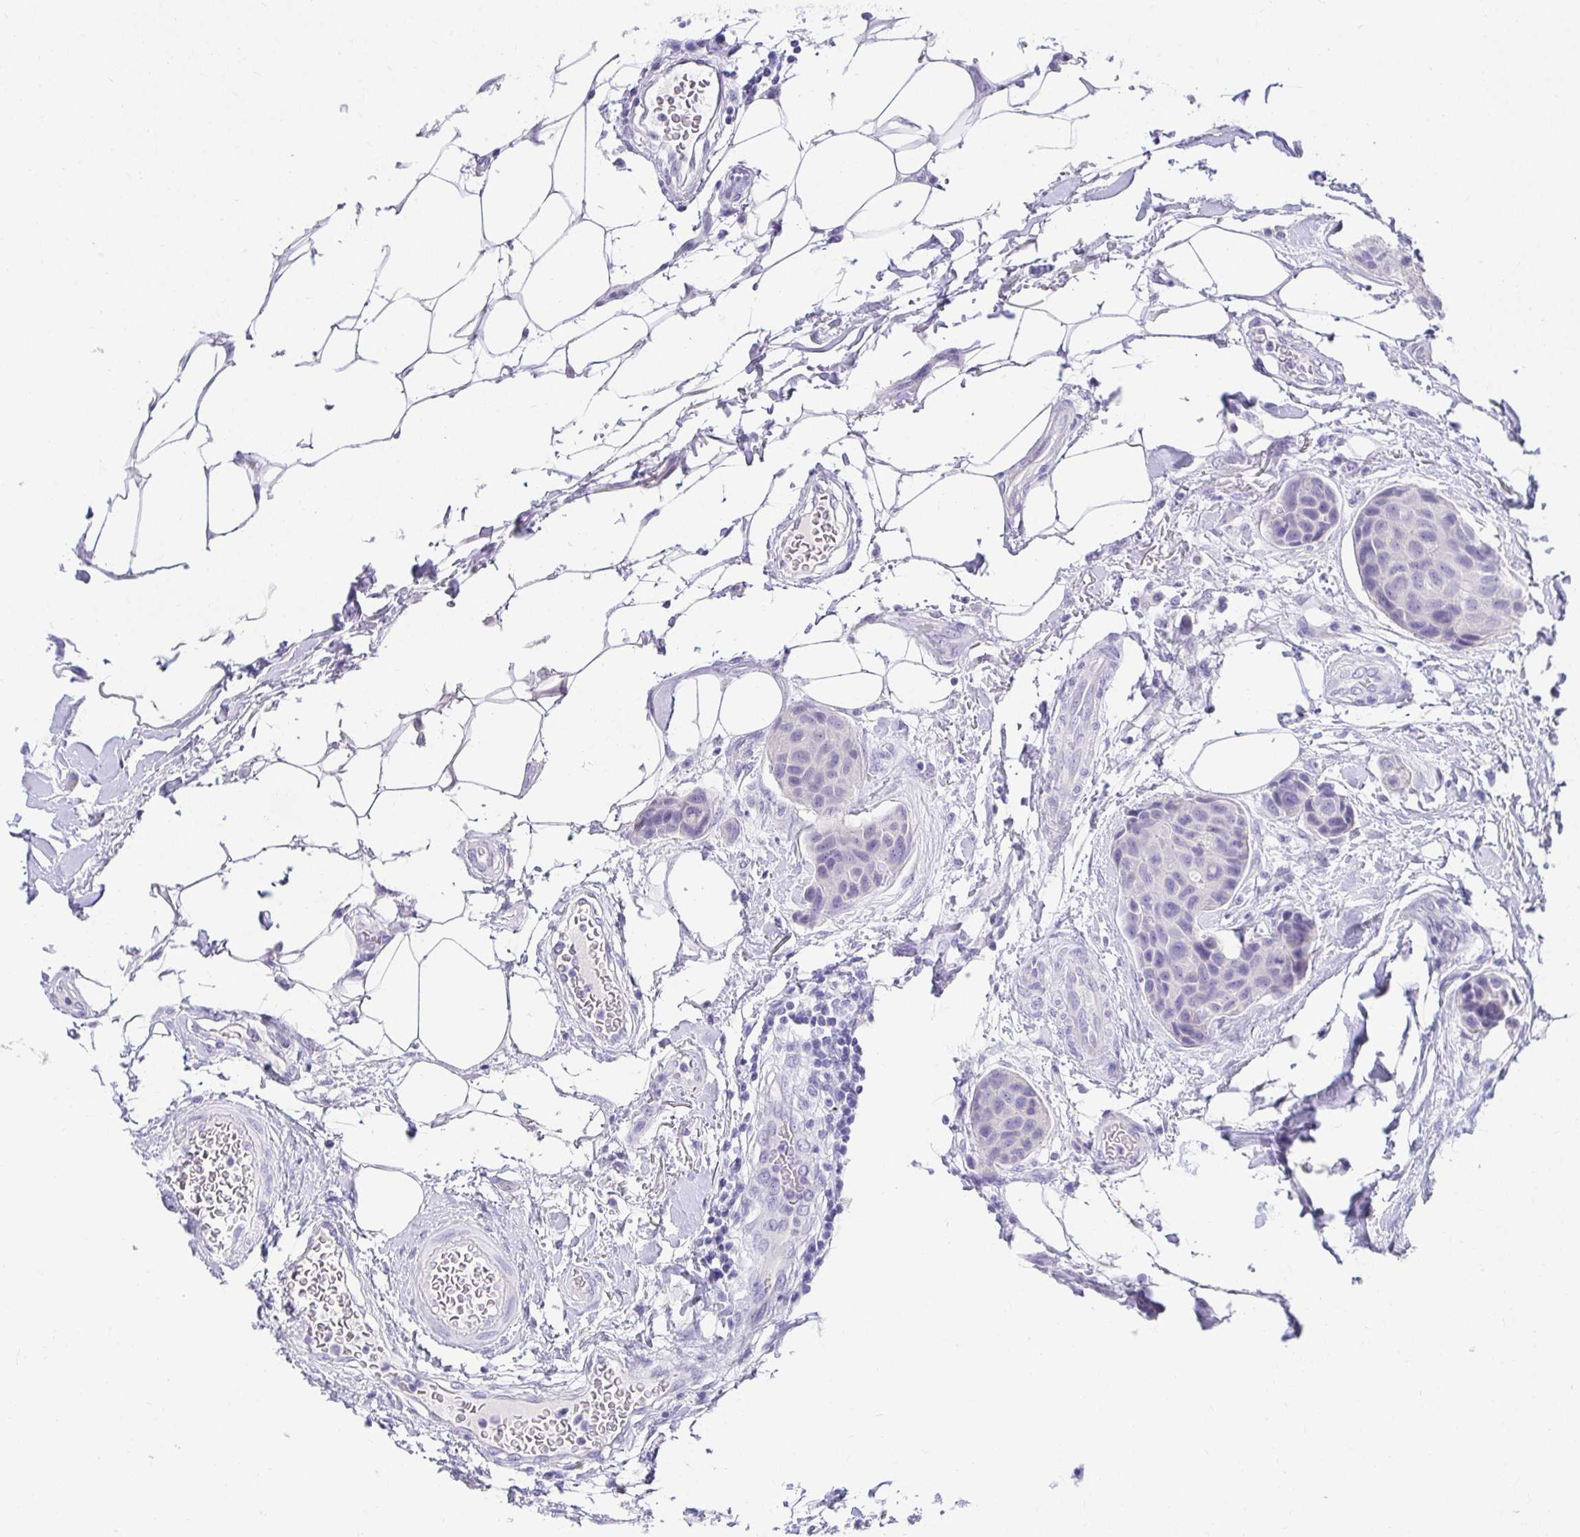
{"staining": {"intensity": "negative", "quantity": "none", "location": "none"}, "tissue": "breast cancer", "cell_type": "Tumor cells", "image_type": "cancer", "snomed": [{"axis": "morphology", "description": "Duct carcinoma"}, {"axis": "topography", "description": "Breast"}, {"axis": "topography", "description": "Lymph node"}], "caption": "A micrograph of human breast cancer is negative for staining in tumor cells.", "gene": "CHAT", "patient": {"sex": "female", "age": 80}}